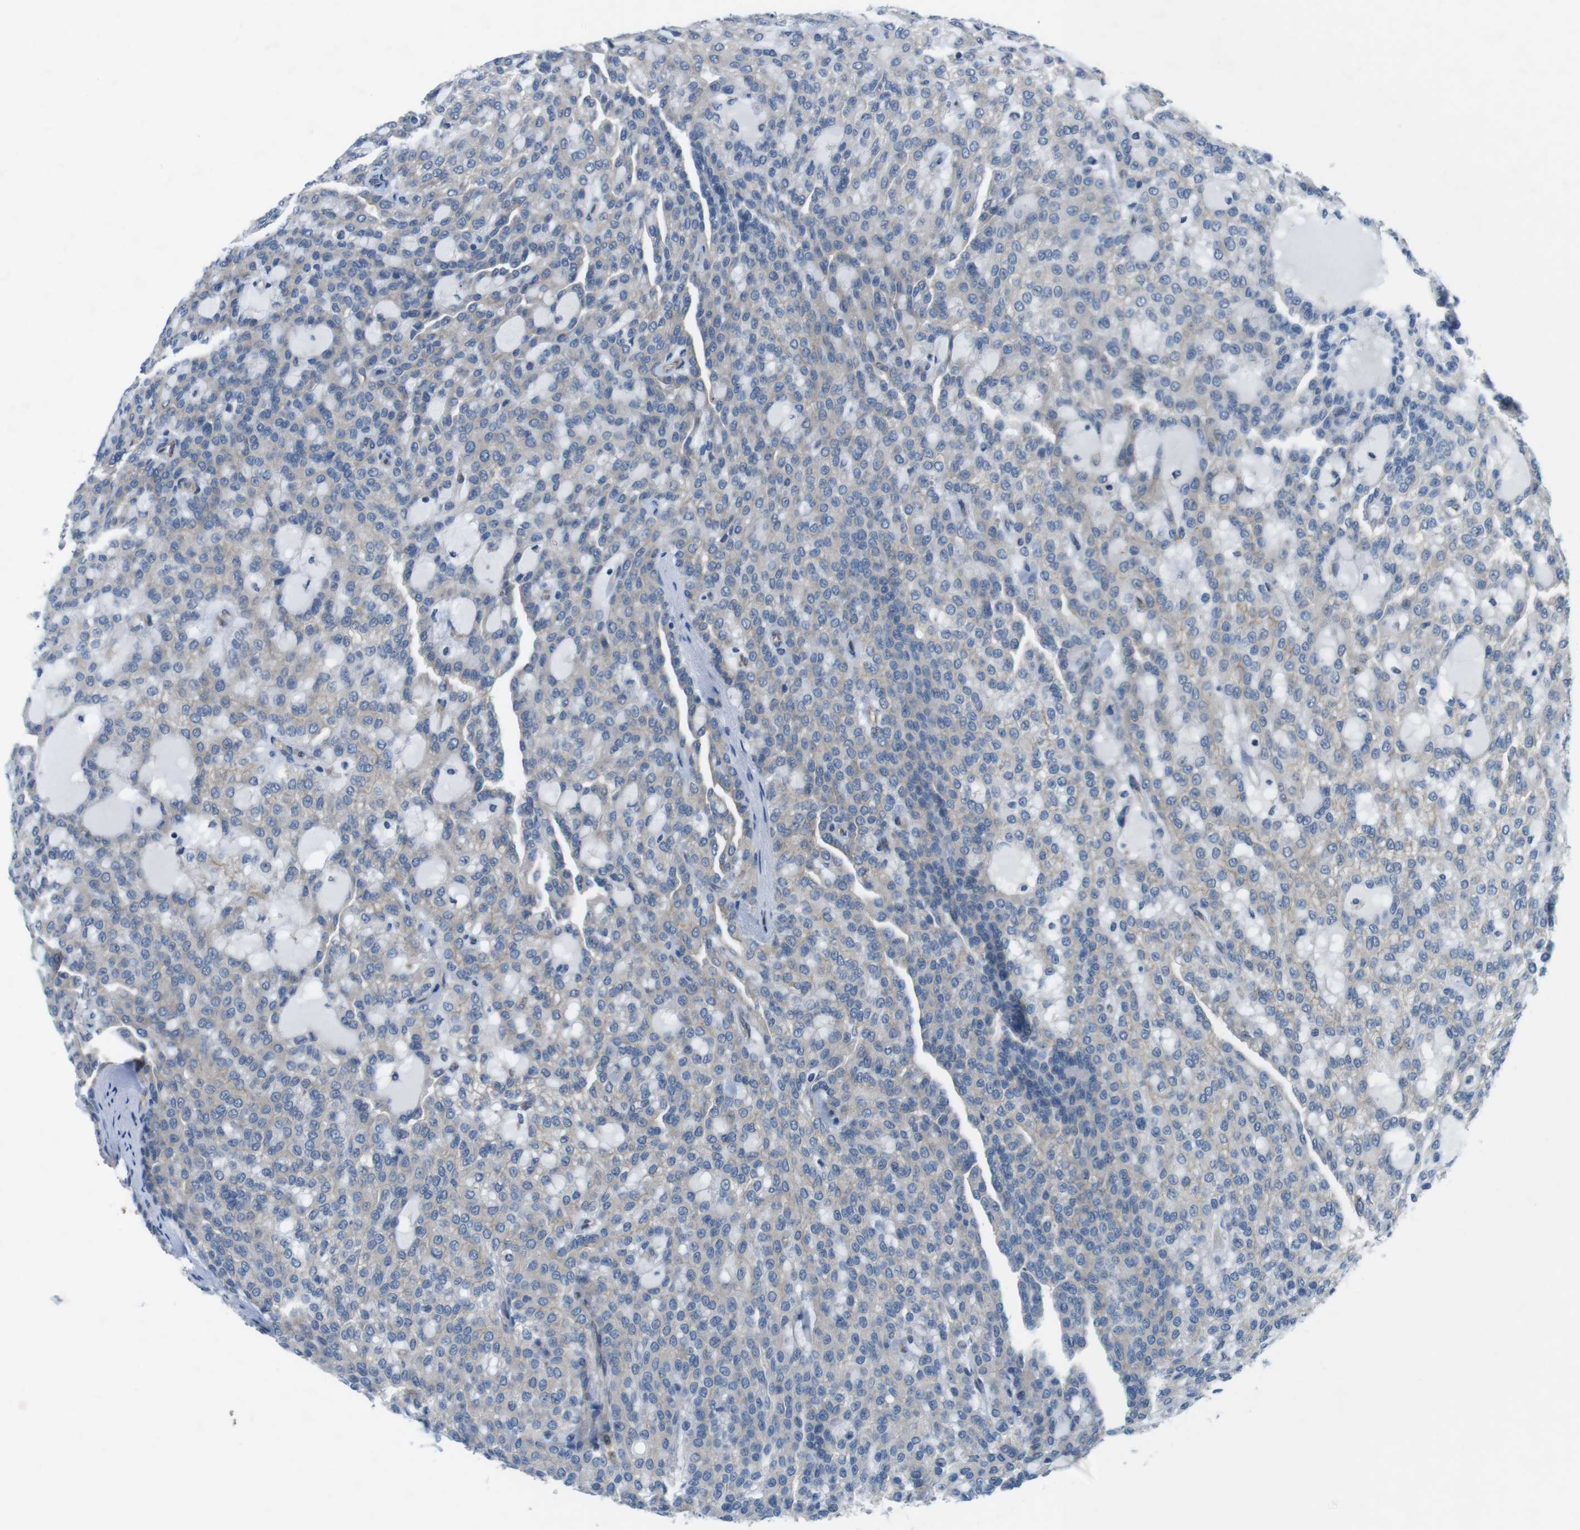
{"staining": {"intensity": "negative", "quantity": "none", "location": "none"}, "tissue": "renal cancer", "cell_type": "Tumor cells", "image_type": "cancer", "snomed": [{"axis": "morphology", "description": "Adenocarcinoma, NOS"}, {"axis": "topography", "description": "Kidney"}], "caption": "Renal cancer was stained to show a protein in brown. There is no significant positivity in tumor cells.", "gene": "DCLK1", "patient": {"sex": "male", "age": 63}}